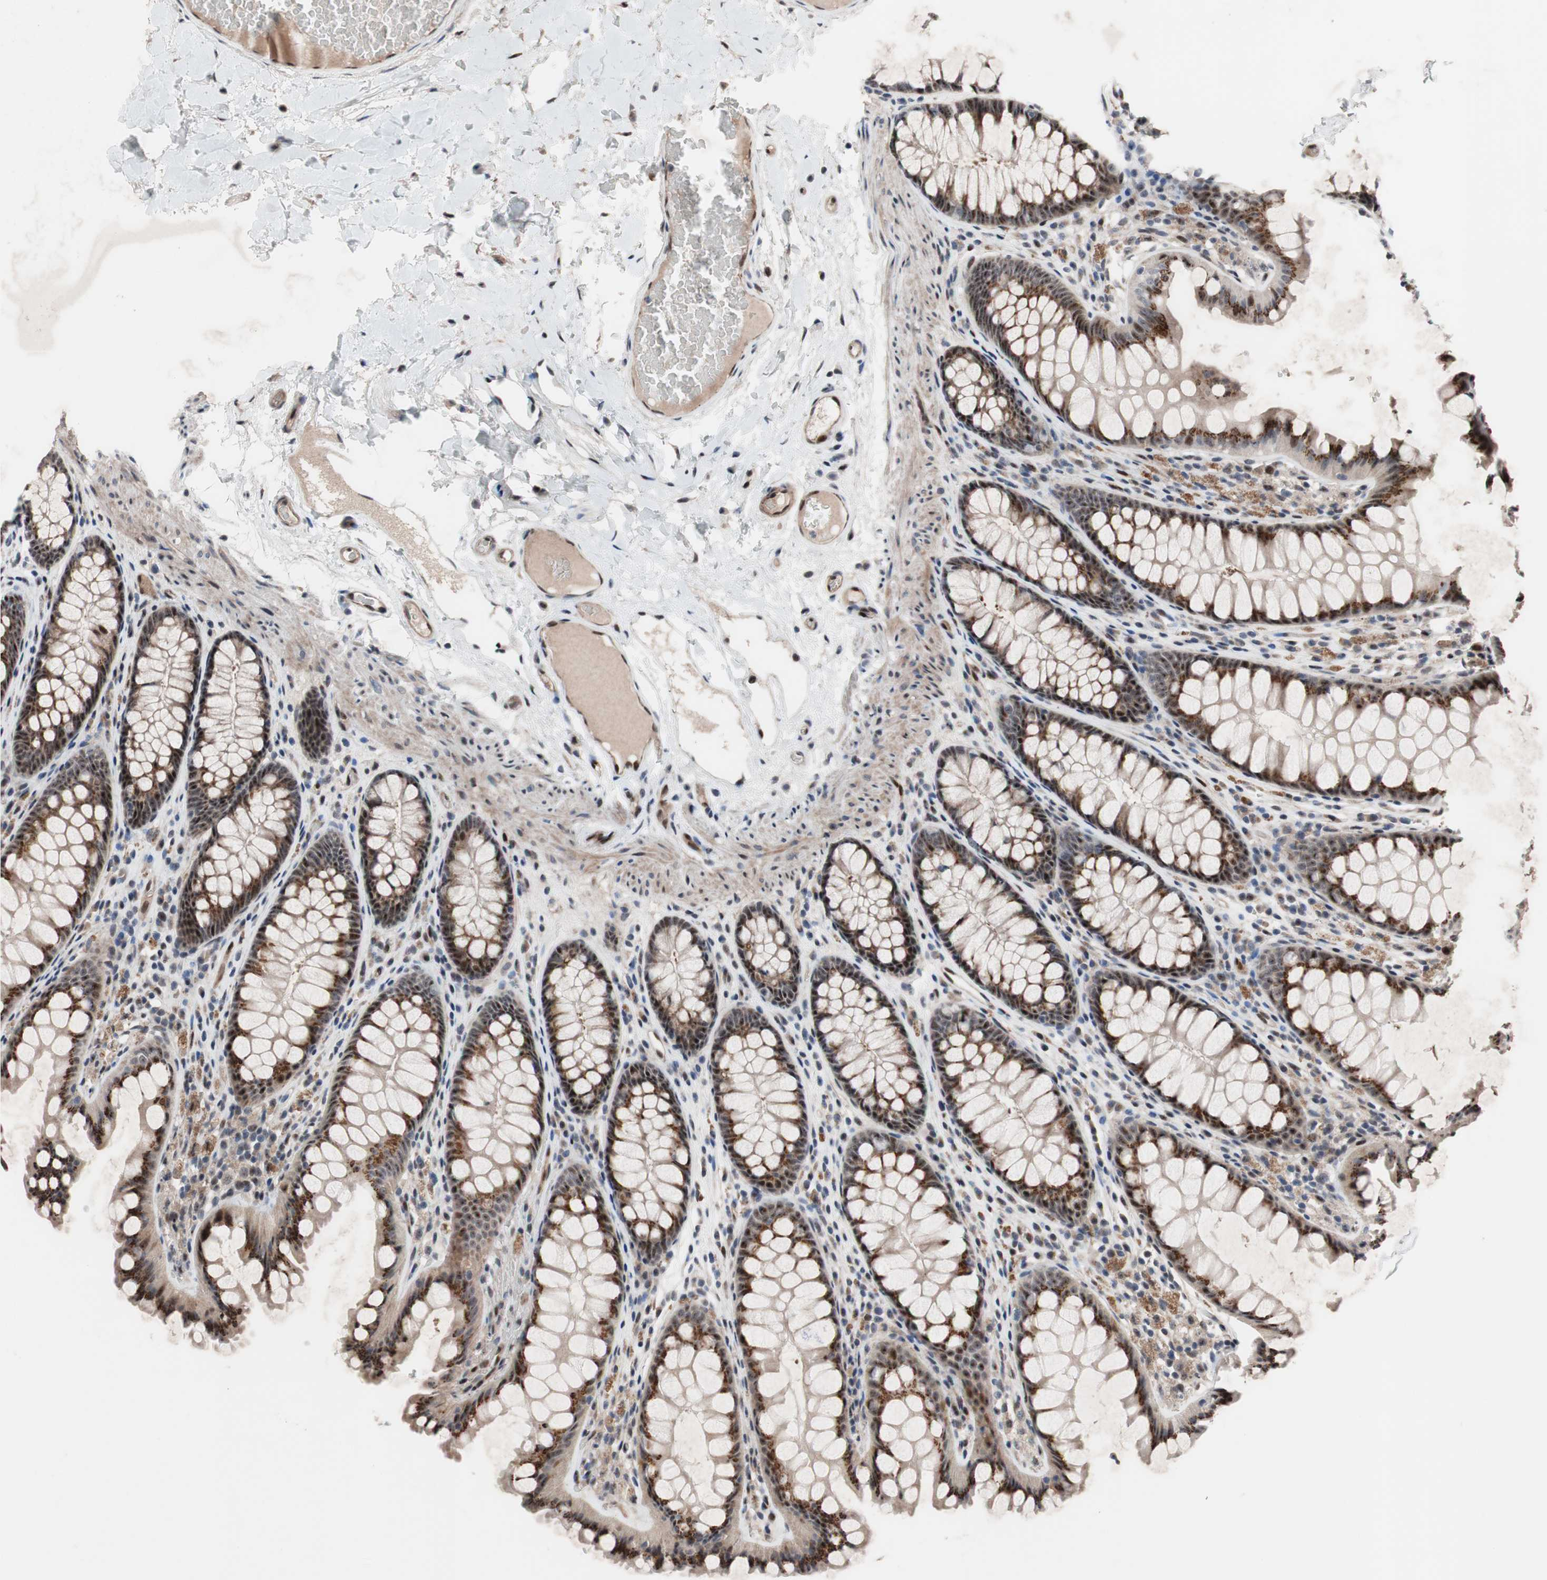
{"staining": {"intensity": "moderate", "quantity": ">75%", "location": "cytoplasmic/membranous"}, "tissue": "colon", "cell_type": "Endothelial cells", "image_type": "normal", "snomed": [{"axis": "morphology", "description": "Normal tissue, NOS"}, {"axis": "topography", "description": "Colon"}], "caption": "Colon stained with DAB (3,3'-diaminobenzidine) immunohistochemistry displays medium levels of moderate cytoplasmic/membranous positivity in approximately >75% of endothelial cells. (IHC, brightfield microscopy, high magnification).", "gene": "PINX1", "patient": {"sex": "female", "age": 55}}